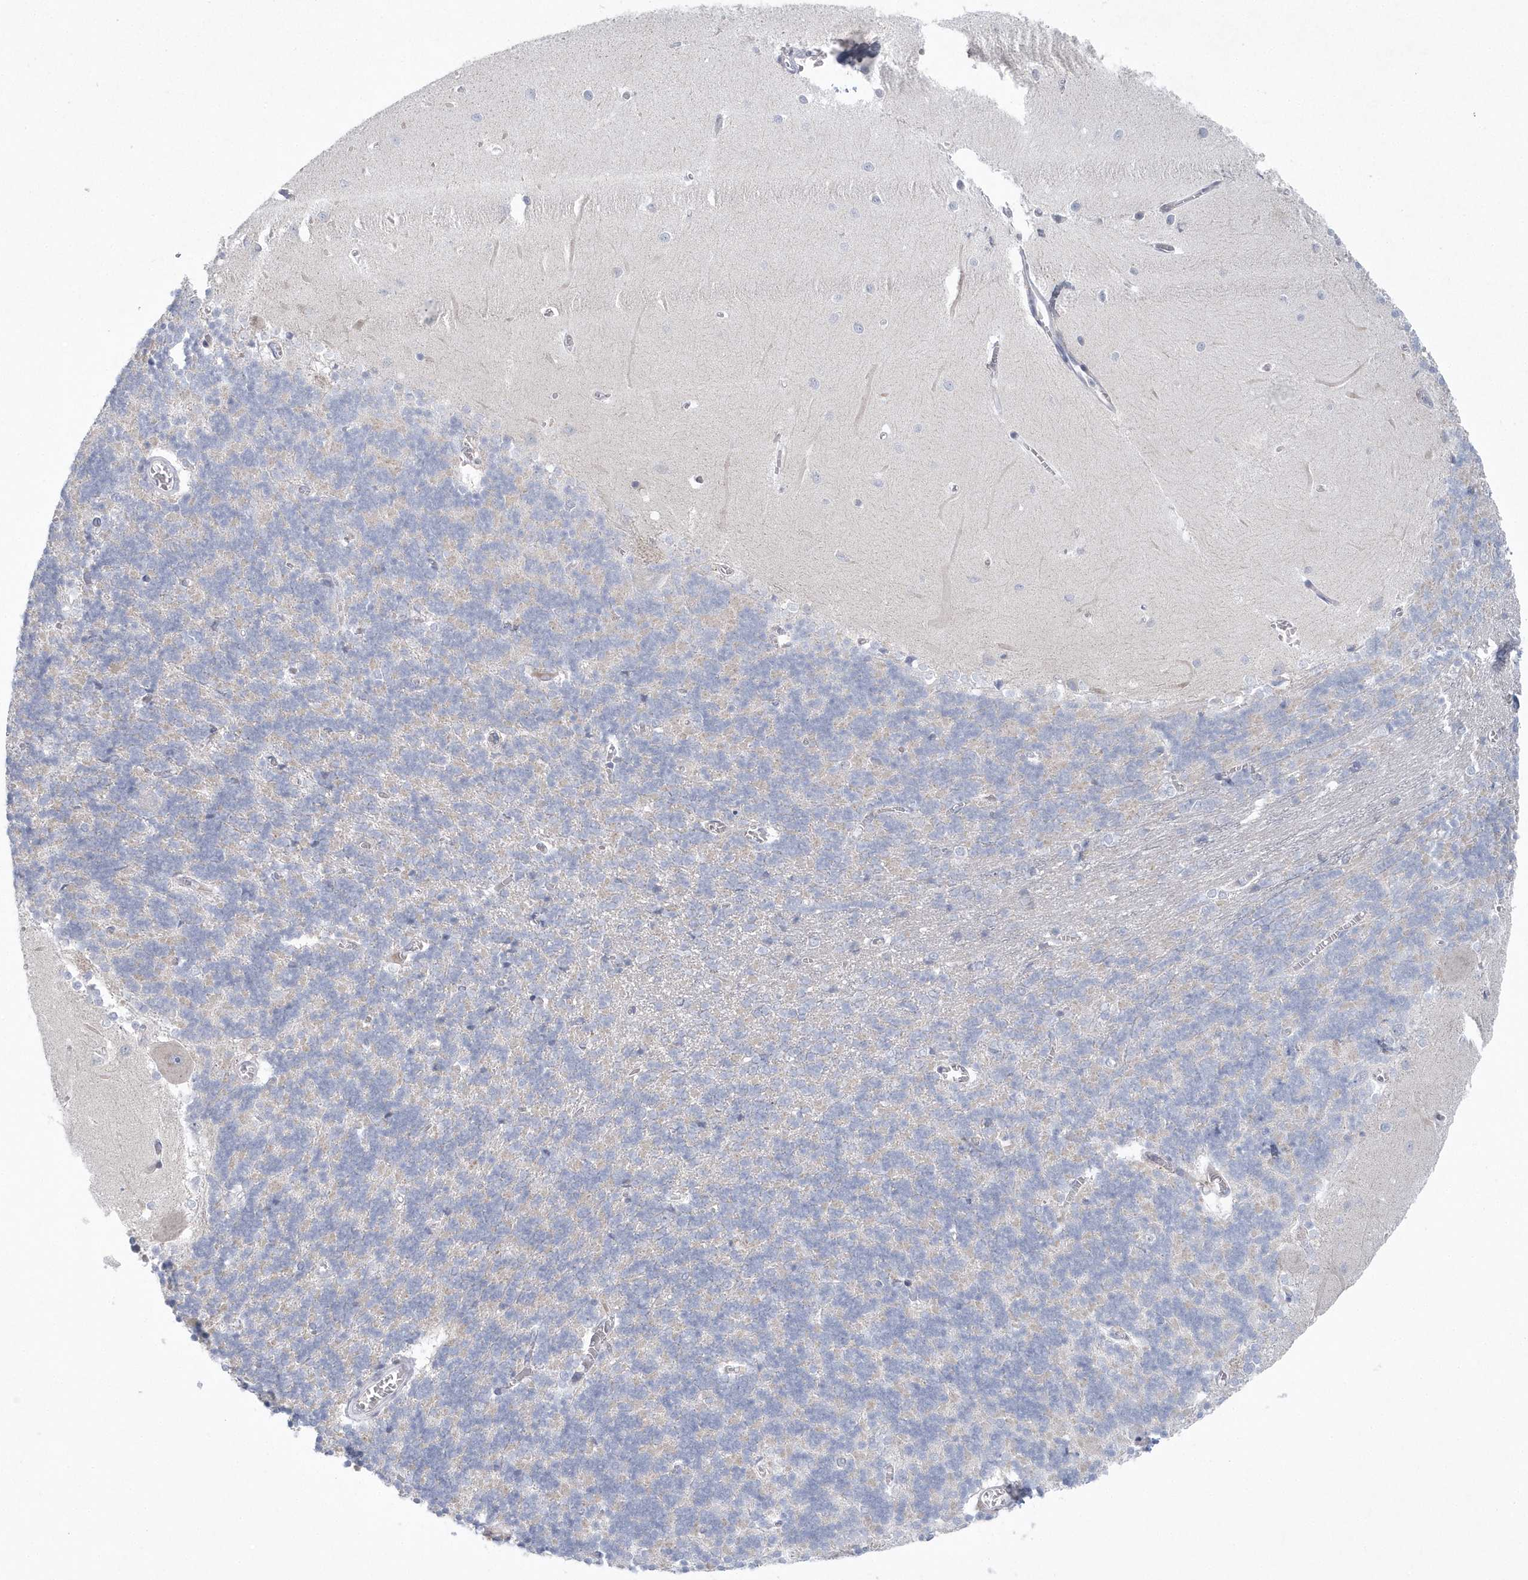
{"staining": {"intensity": "negative", "quantity": "none", "location": "none"}, "tissue": "cerebellum", "cell_type": "Cells in granular layer", "image_type": "normal", "snomed": [{"axis": "morphology", "description": "Normal tissue, NOS"}, {"axis": "topography", "description": "Cerebellum"}], "caption": "The image reveals no significant expression in cells in granular layer of cerebellum. (Immunohistochemistry (ihc), brightfield microscopy, high magnification).", "gene": "NIPAL1", "patient": {"sex": "male", "age": 37}}